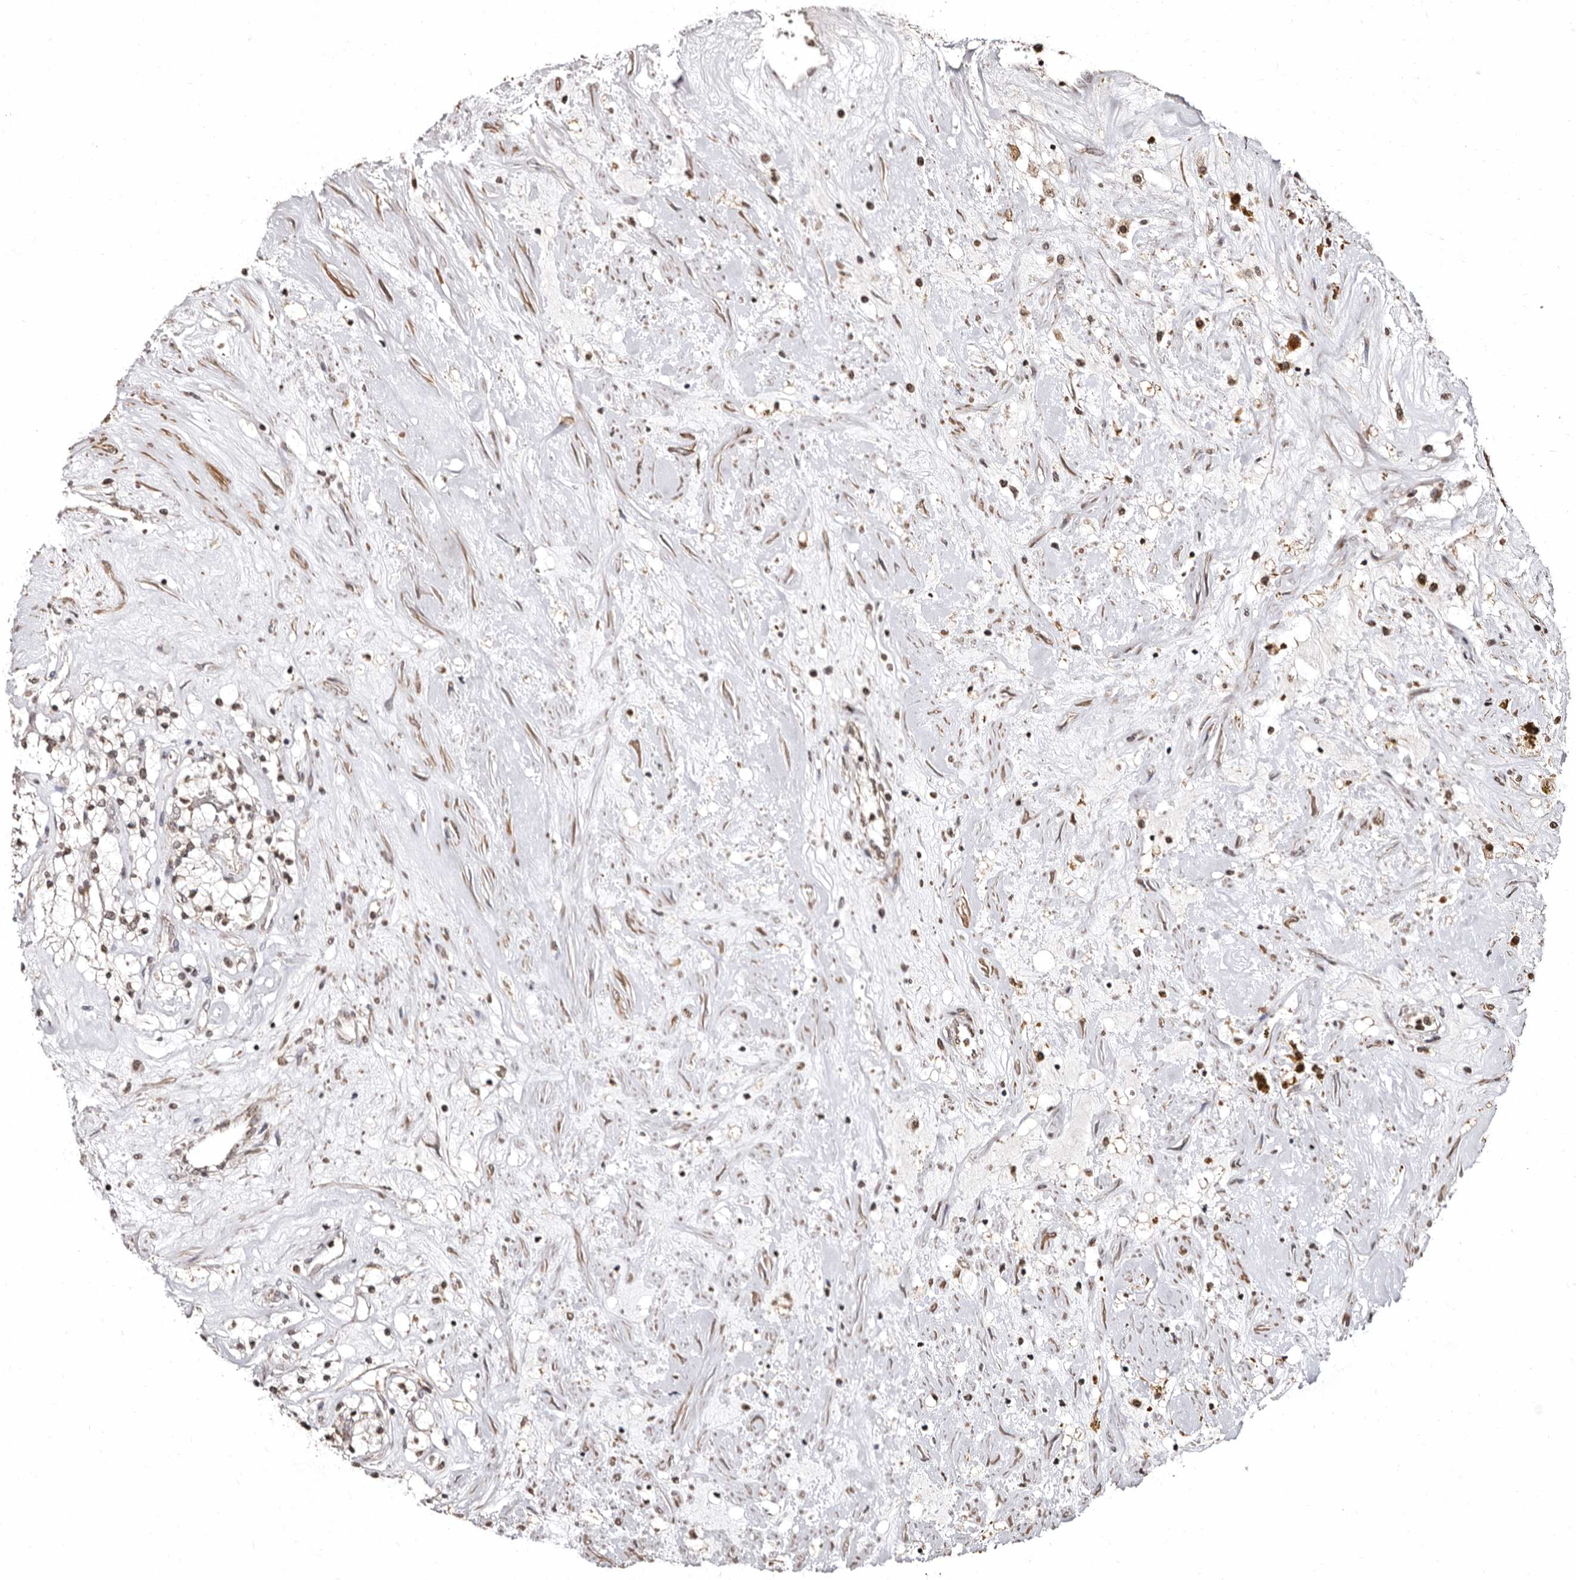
{"staining": {"intensity": "moderate", "quantity": "<25%", "location": "cytoplasmic/membranous"}, "tissue": "renal cancer", "cell_type": "Tumor cells", "image_type": "cancer", "snomed": [{"axis": "morphology", "description": "Normal tissue, NOS"}, {"axis": "morphology", "description": "Adenocarcinoma, NOS"}, {"axis": "topography", "description": "Kidney"}], "caption": "DAB immunohistochemical staining of renal cancer demonstrates moderate cytoplasmic/membranous protein expression in about <25% of tumor cells. Nuclei are stained in blue.", "gene": "CCDC190", "patient": {"sex": "male", "age": 68}}